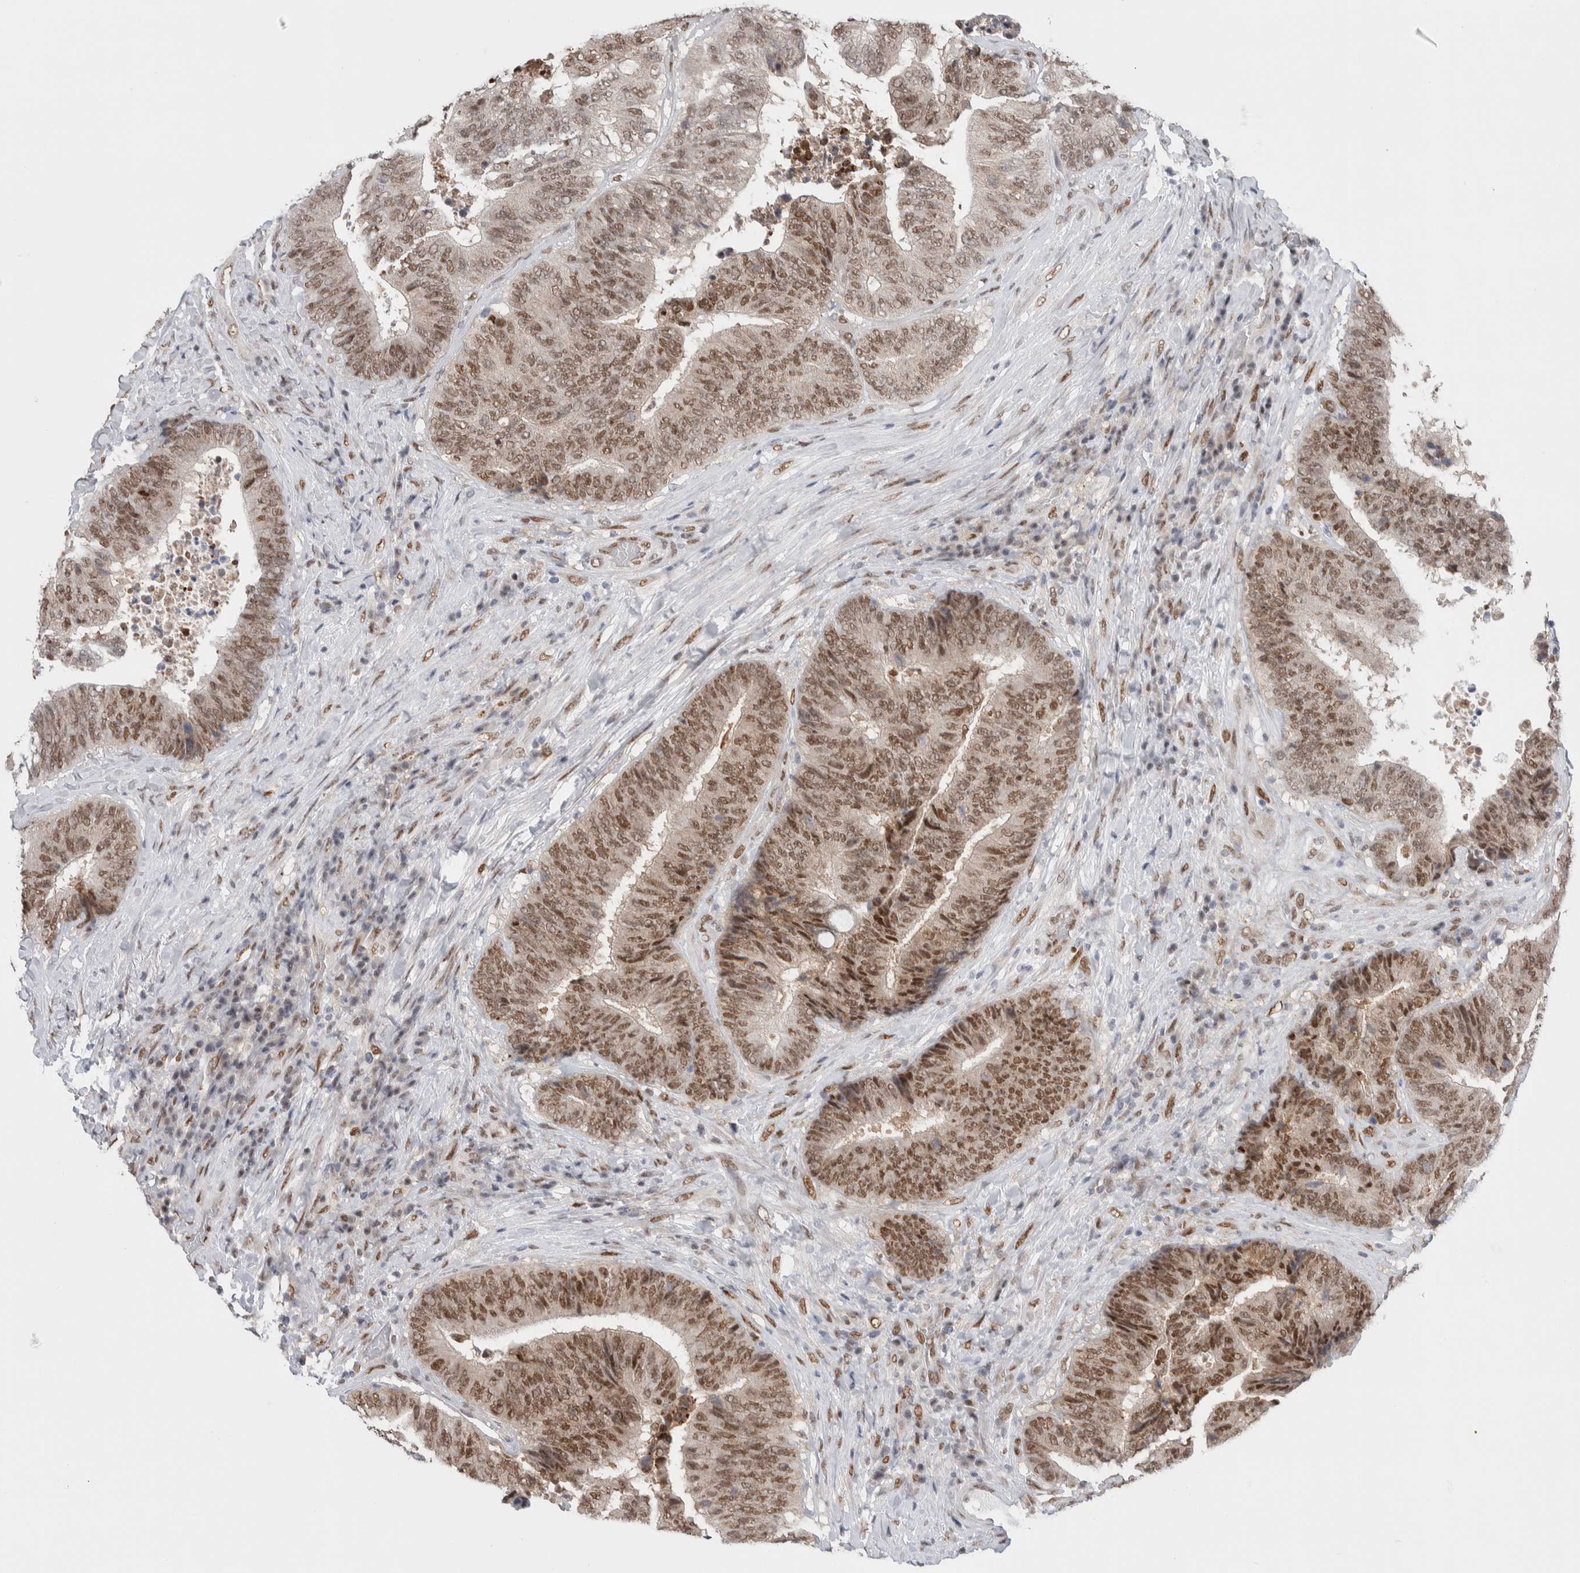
{"staining": {"intensity": "moderate", "quantity": ">75%", "location": "nuclear"}, "tissue": "colorectal cancer", "cell_type": "Tumor cells", "image_type": "cancer", "snomed": [{"axis": "morphology", "description": "Adenocarcinoma, NOS"}, {"axis": "topography", "description": "Rectum"}], "caption": "This is a photomicrograph of immunohistochemistry (IHC) staining of colorectal cancer (adenocarcinoma), which shows moderate positivity in the nuclear of tumor cells.", "gene": "PRMT1", "patient": {"sex": "male", "age": 72}}